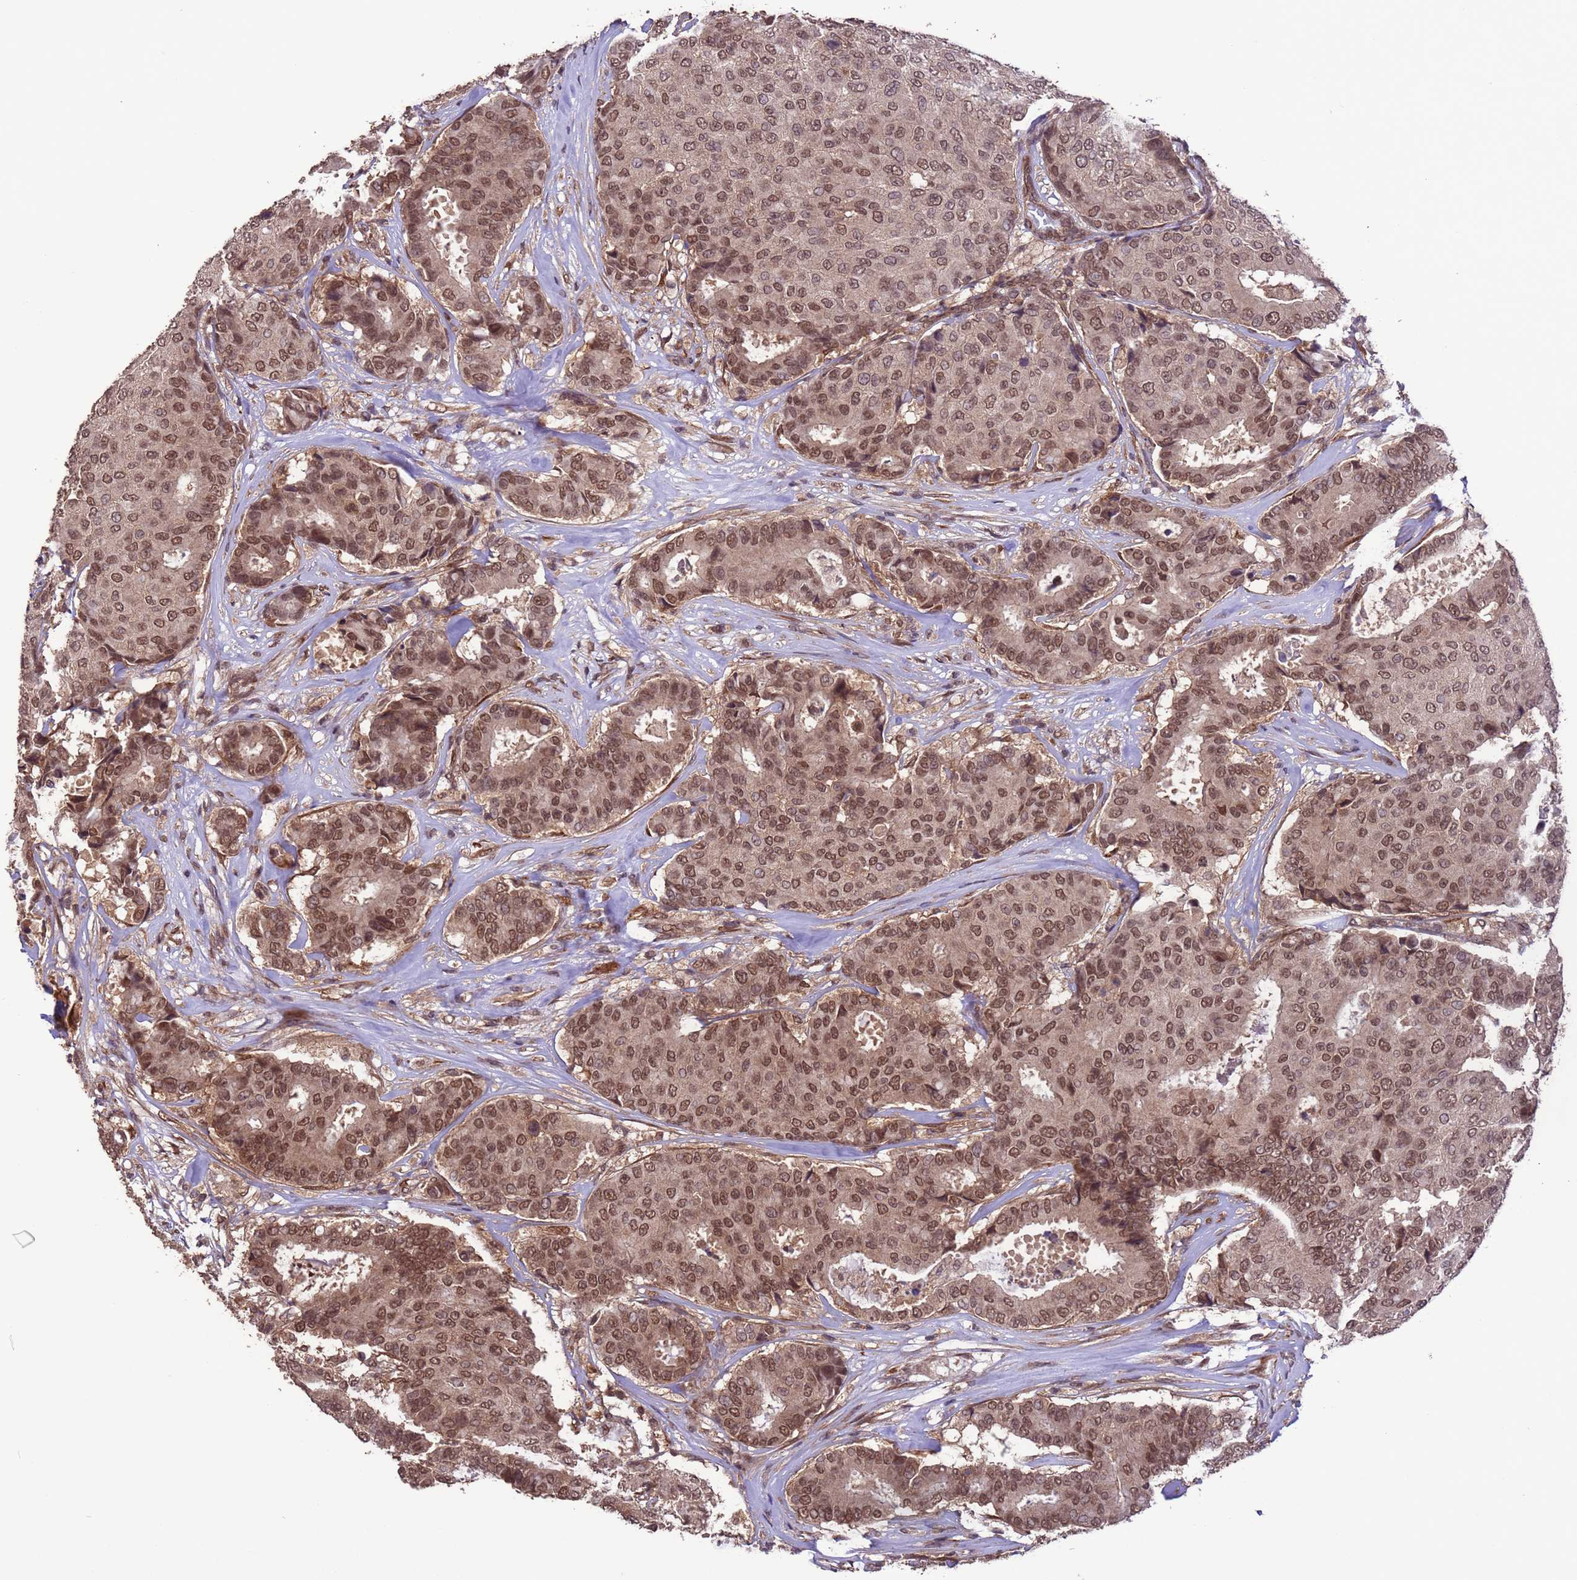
{"staining": {"intensity": "moderate", "quantity": ">75%", "location": "nuclear"}, "tissue": "breast cancer", "cell_type": "Tumor cells", "image_type": "cancer", "snomed": [{"axis": "morphology", "description": "Duct carcinoma"}, {"axis": "topography", "description": "Breast"}], "caption": "Immunohistochemical staining of human breast intraductal carcinoma displays moderate nuclear protein positivity in about >75% of tumor cells.", "gene": "VSTM4", "patient": {"sex": "female", "age": 75}}